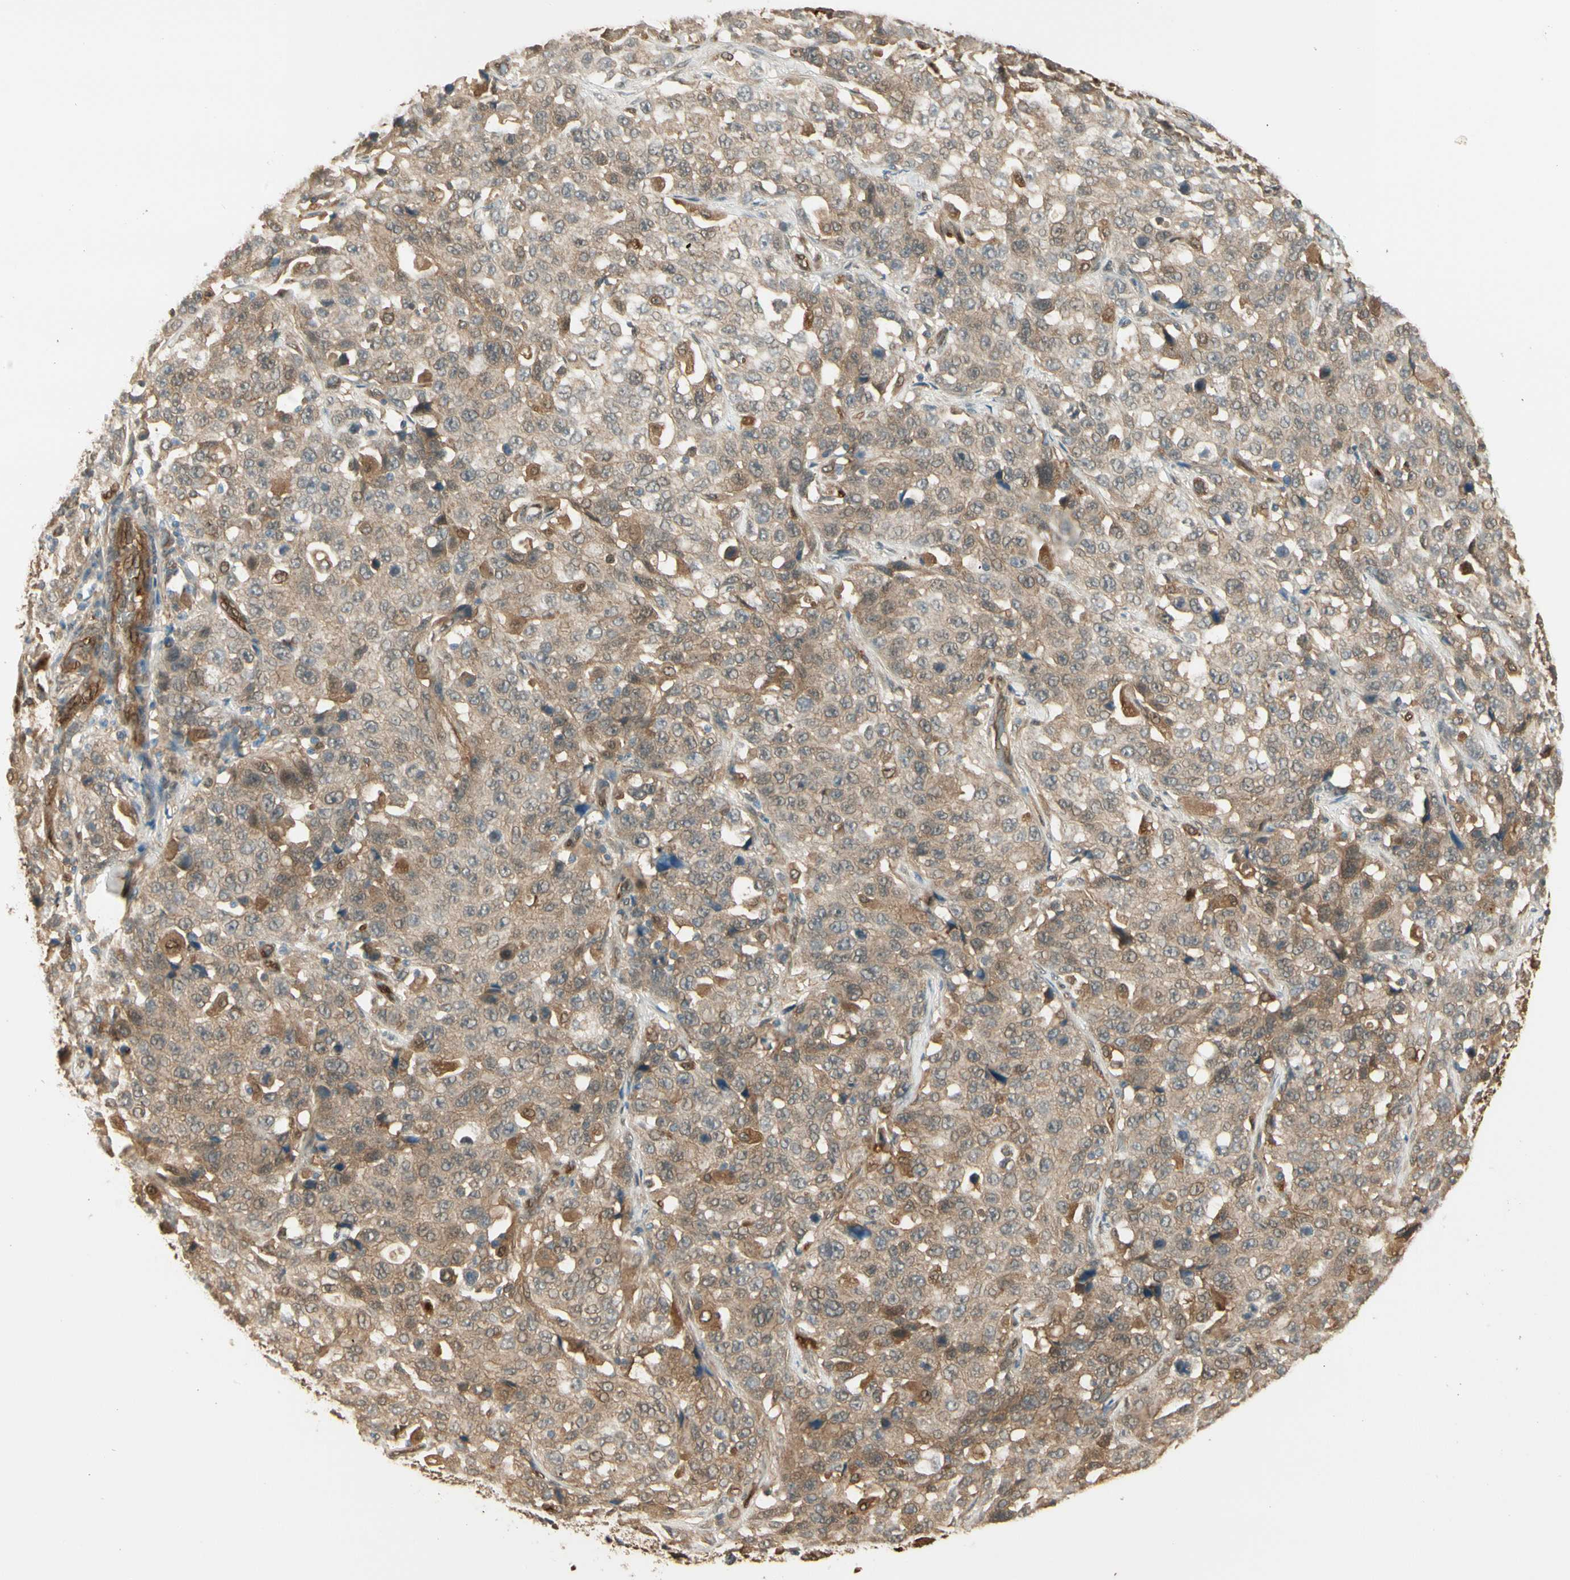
{"staining": {"intensity": "moderate", "quantity": ">75%", "location": "cytoplasmic/membranous"}, "tissue": "stomach cancer", "cell_type": "Tumor cells", "image_type": "cancer", "snomed": [{"axis": "morphology", "description": "Normal tissue, NOS"}, {"axis": "morphology", "description": "Adenocarcinoma, NOS"}, {"axis": "topography", "description": "Stomach"}], "caption": "Stomach adenocarcinoma stained with a protein marker exhibits moderate staining in tumor cells.", "gene": "SERPINB6", "patient": {"sex": "male", "age": 48}}